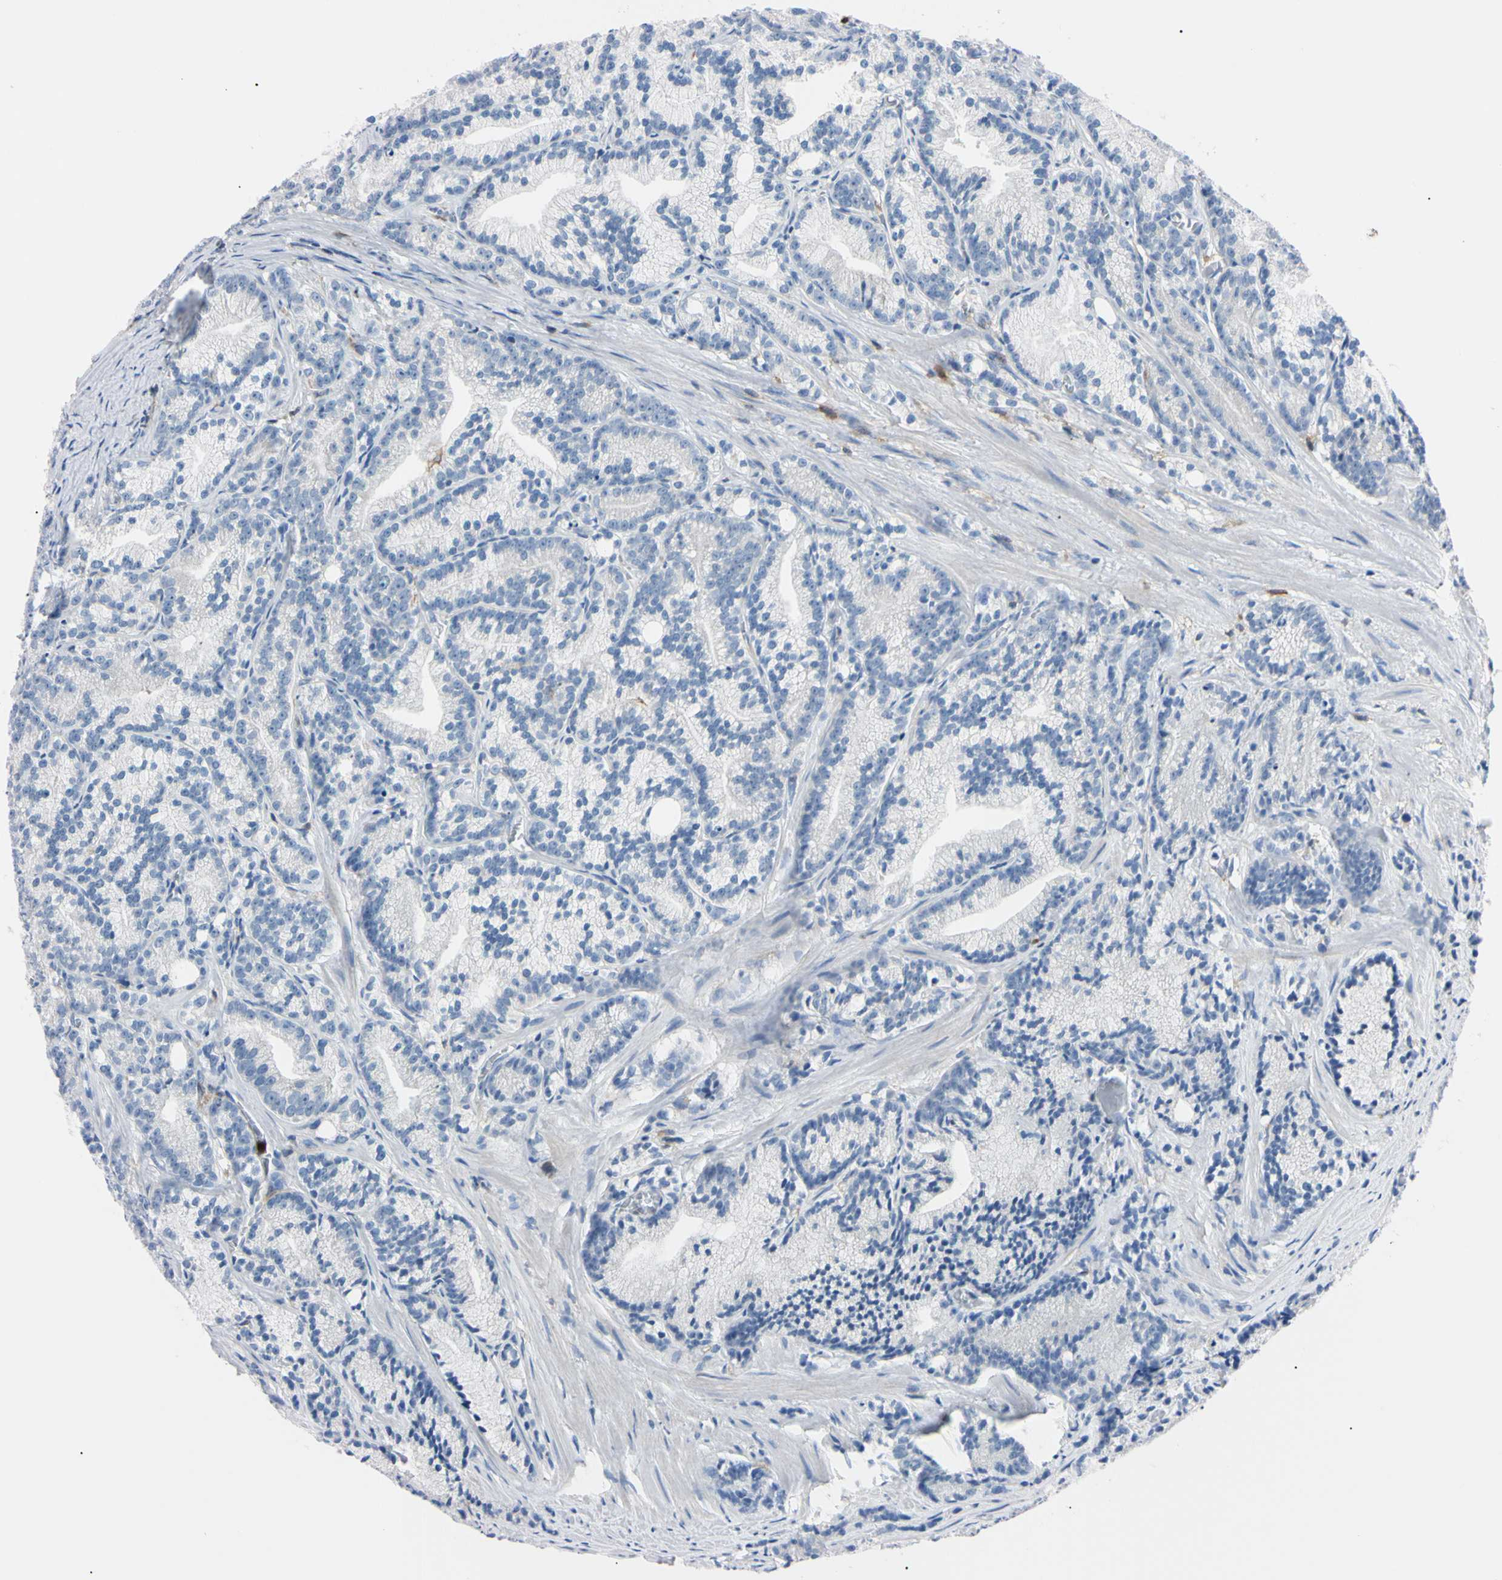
{"staining": {"intensity": "negative", "quantity": "none", "location": "none"}, "tissue": "prostate cancer", "cell_type": "Tumor cells", "image_type": "cancer", "snomed": [{"axis": "morphology", "description": "Adenocarcinoma, Low grade"}, {"axis": "topography", "description": "Prostate"}], "caption": "A high-resolution image shows immunohistochemistry staining of prostate cancer, which shows no significant staining in tumor cells.", "gene": "NCF4", "patient": {"sex": "male", "age": 89}}